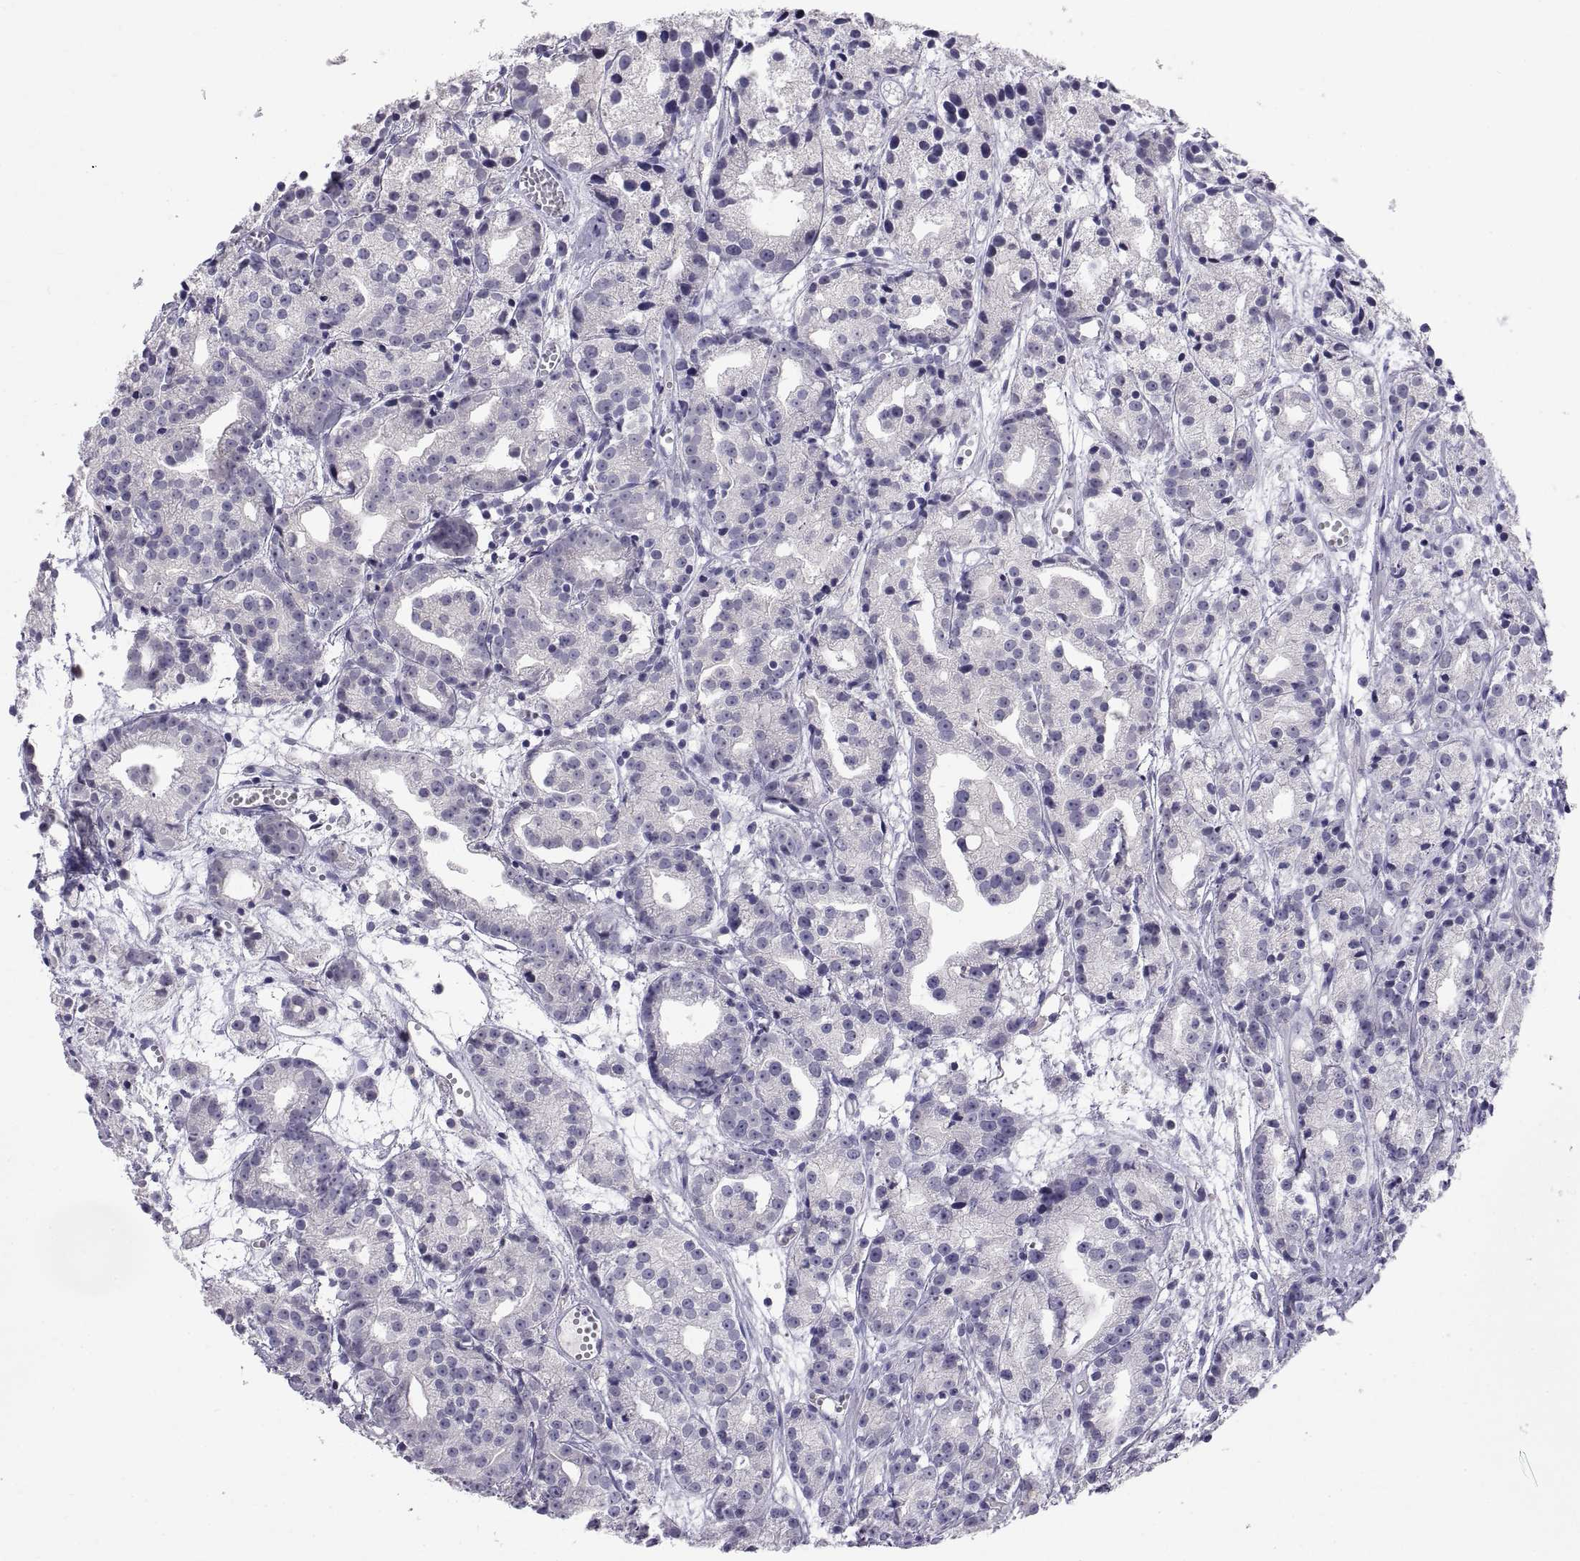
{"staining": {"intensity": "negative", "quantity": "none", "location": "none"}, "tissue": "prostate cancer", "cell_type": "Tumor cells", "image_type": "cancer", "snomed": [{"axis": "morphology", "description": "Adenocarcinoma, Medium grade"}, {"axis": "topography", "description": "Prostate"}], "caption": "Micrograph shows no significant protein staining in tumor cells of prostate cancer.", "gene": "TEX13A", "patient": {"sex": "male", "age": 74}}